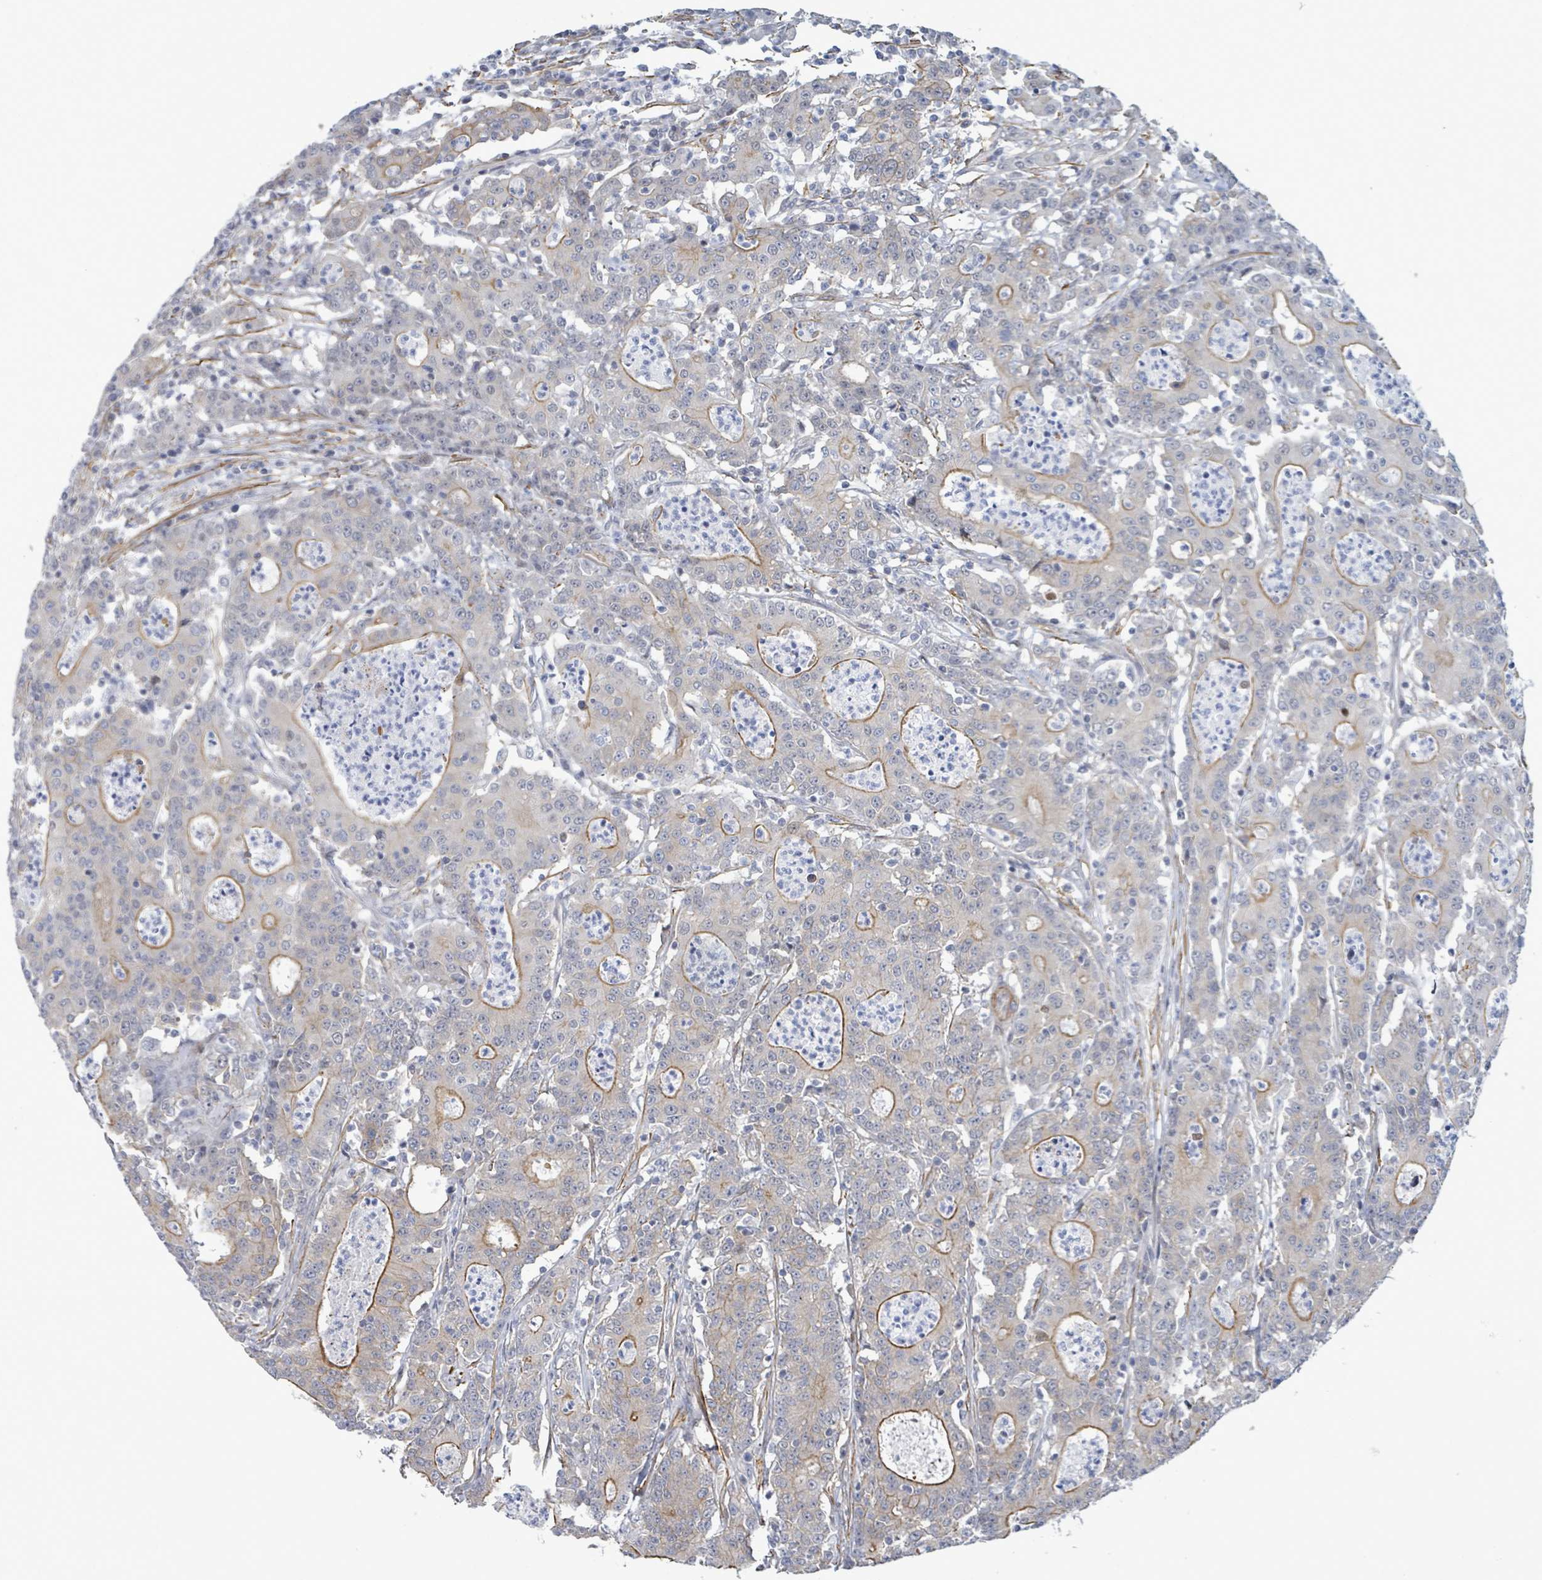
{"staining": {"intensity": "moderate", "quantity": "<25%", "location": "cytoplasmic/membranous"}, "tissue": "colorectal cancer", "cell_type": "Tumor cells", "image_type": "cancer", "snomed": [{"axis": "morphology", "description": "Adenocarcinoma, NOS"}, {"axis": "topography", "description": "Colon"}], "caption": "The micrograph demonstrates immunohistochemical staining of colorectal adenocarcinoma. There is moderate cytoplasmic/membranous expression is seen in about <25% of tumor cells.", "gene": "DMRTC1B", "patient": {"sex": "male", "age": 83}}